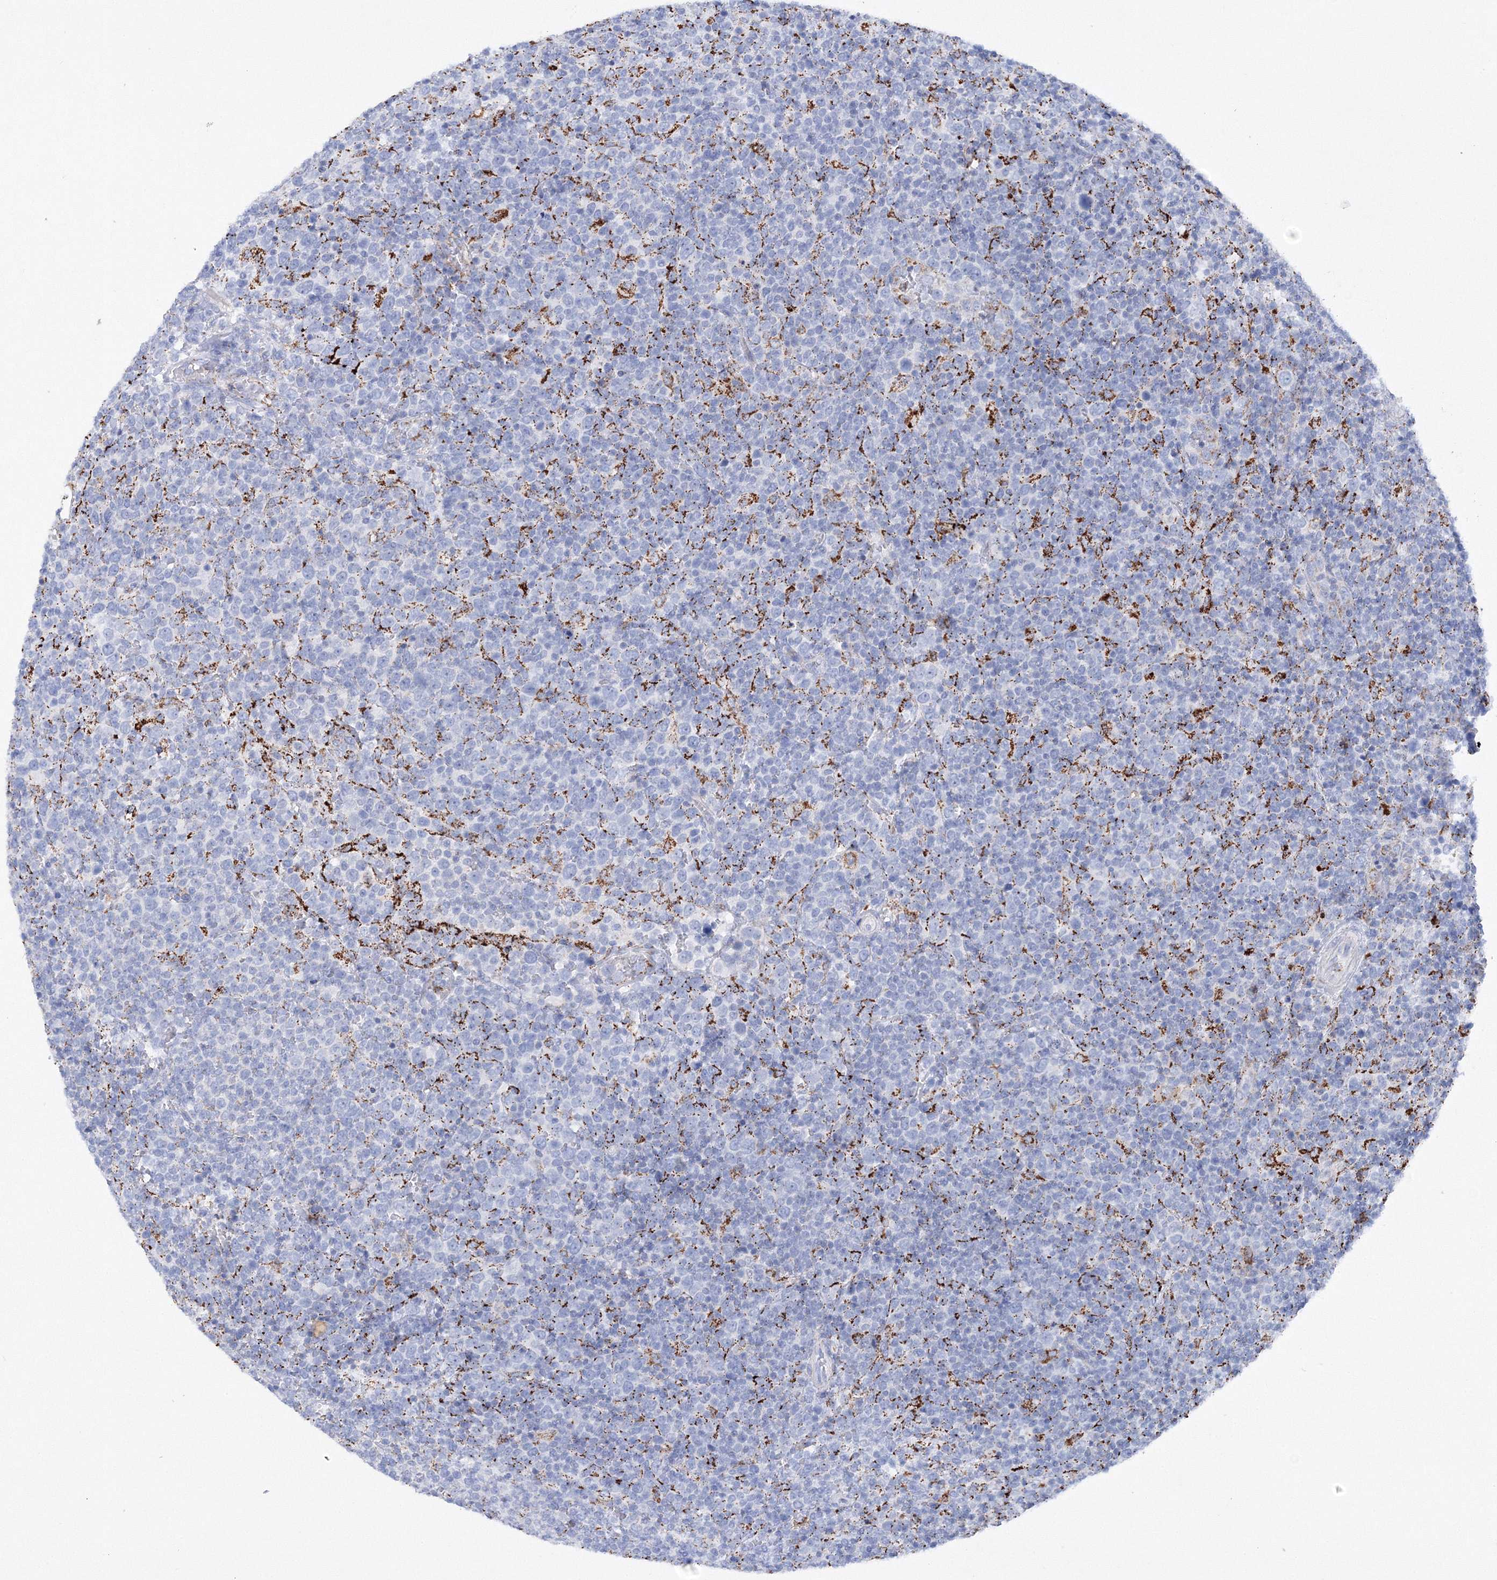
{"staining": {"intensity": "negative", "quantity": "none", "location": "none"}, "tissue": "lymphoma", "cell_type": "Tumor cells", "image_type": "cancer", "snomed": [{"axis": "morphology", "description": "Malignant lymphoma, non-Hodgkin's type, High grade"}, {"axis": "topography", "description": "Lymph node"}], "caption": "This is an IHC micrograph of human high-grade malignant lymphoma, non-Hodgkin's type. There is no staining in tumor cells.", "gene": "MERTK", "patient": {"sex": "male", "age": 61}}